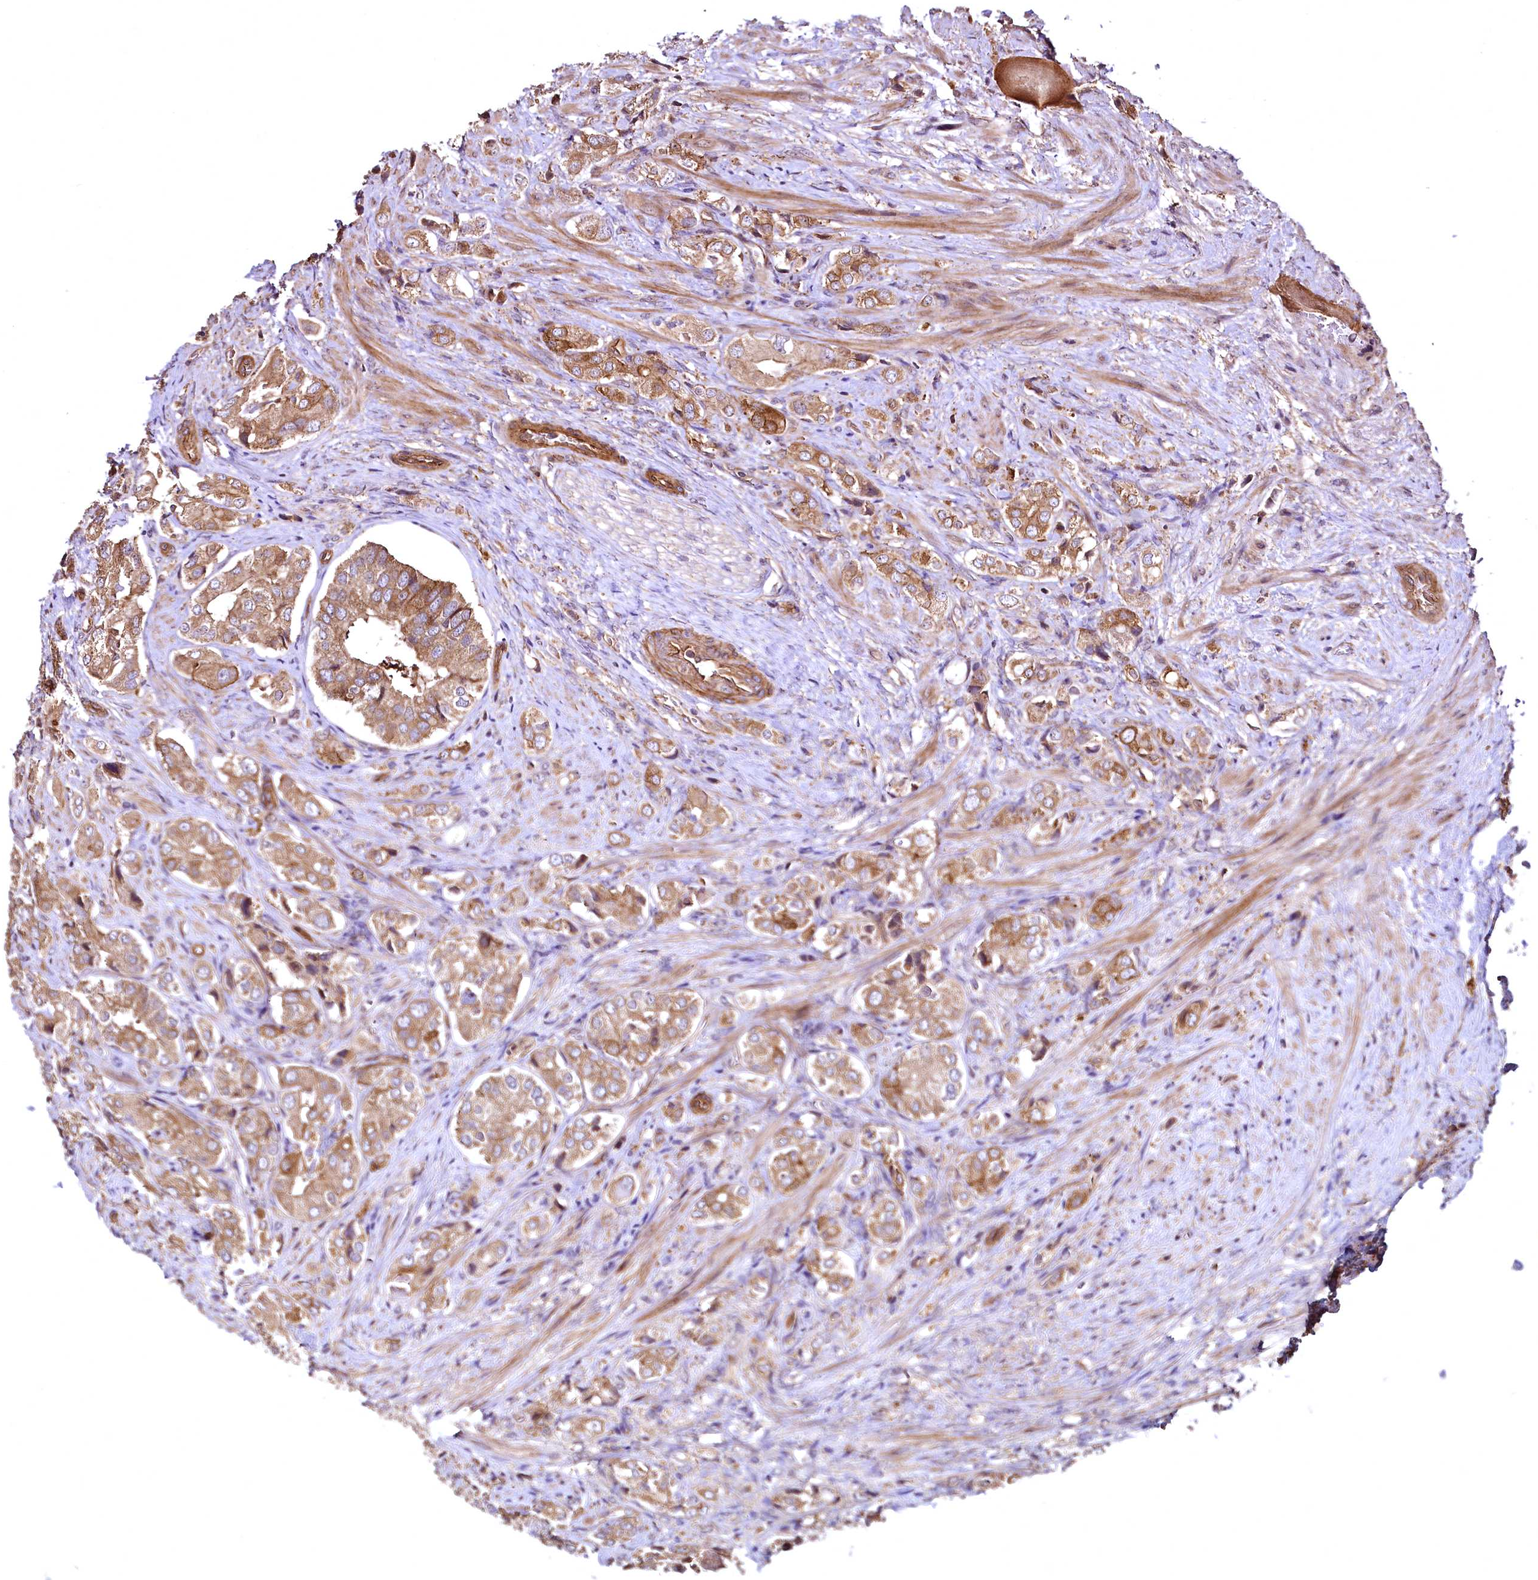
{"staining": {"intensity": "moderate", "quantity": ">75%", "location": "cytoplasmic/membranous"}, "tissue": "prostate cancer", "cell_type": "Tumor cells", "image_type": "cancer", "snomed": [{"axis": "morphology", "description": "Adenocarcinoma, High grade"}, {"axis": "topography", "description": "Prostate"}], "caption": "High-power microscopy captured an IHC image of adenocarcinoma (high-grade) (prostate), revealing moderate cytoplasmic/membranous expression in about >75% of tumor cells. (DAB IHC, brown staining for protein, blue staining for nuclei).", "gene": "TBCEL", "patient": {"sex": "male", "age": 65}}